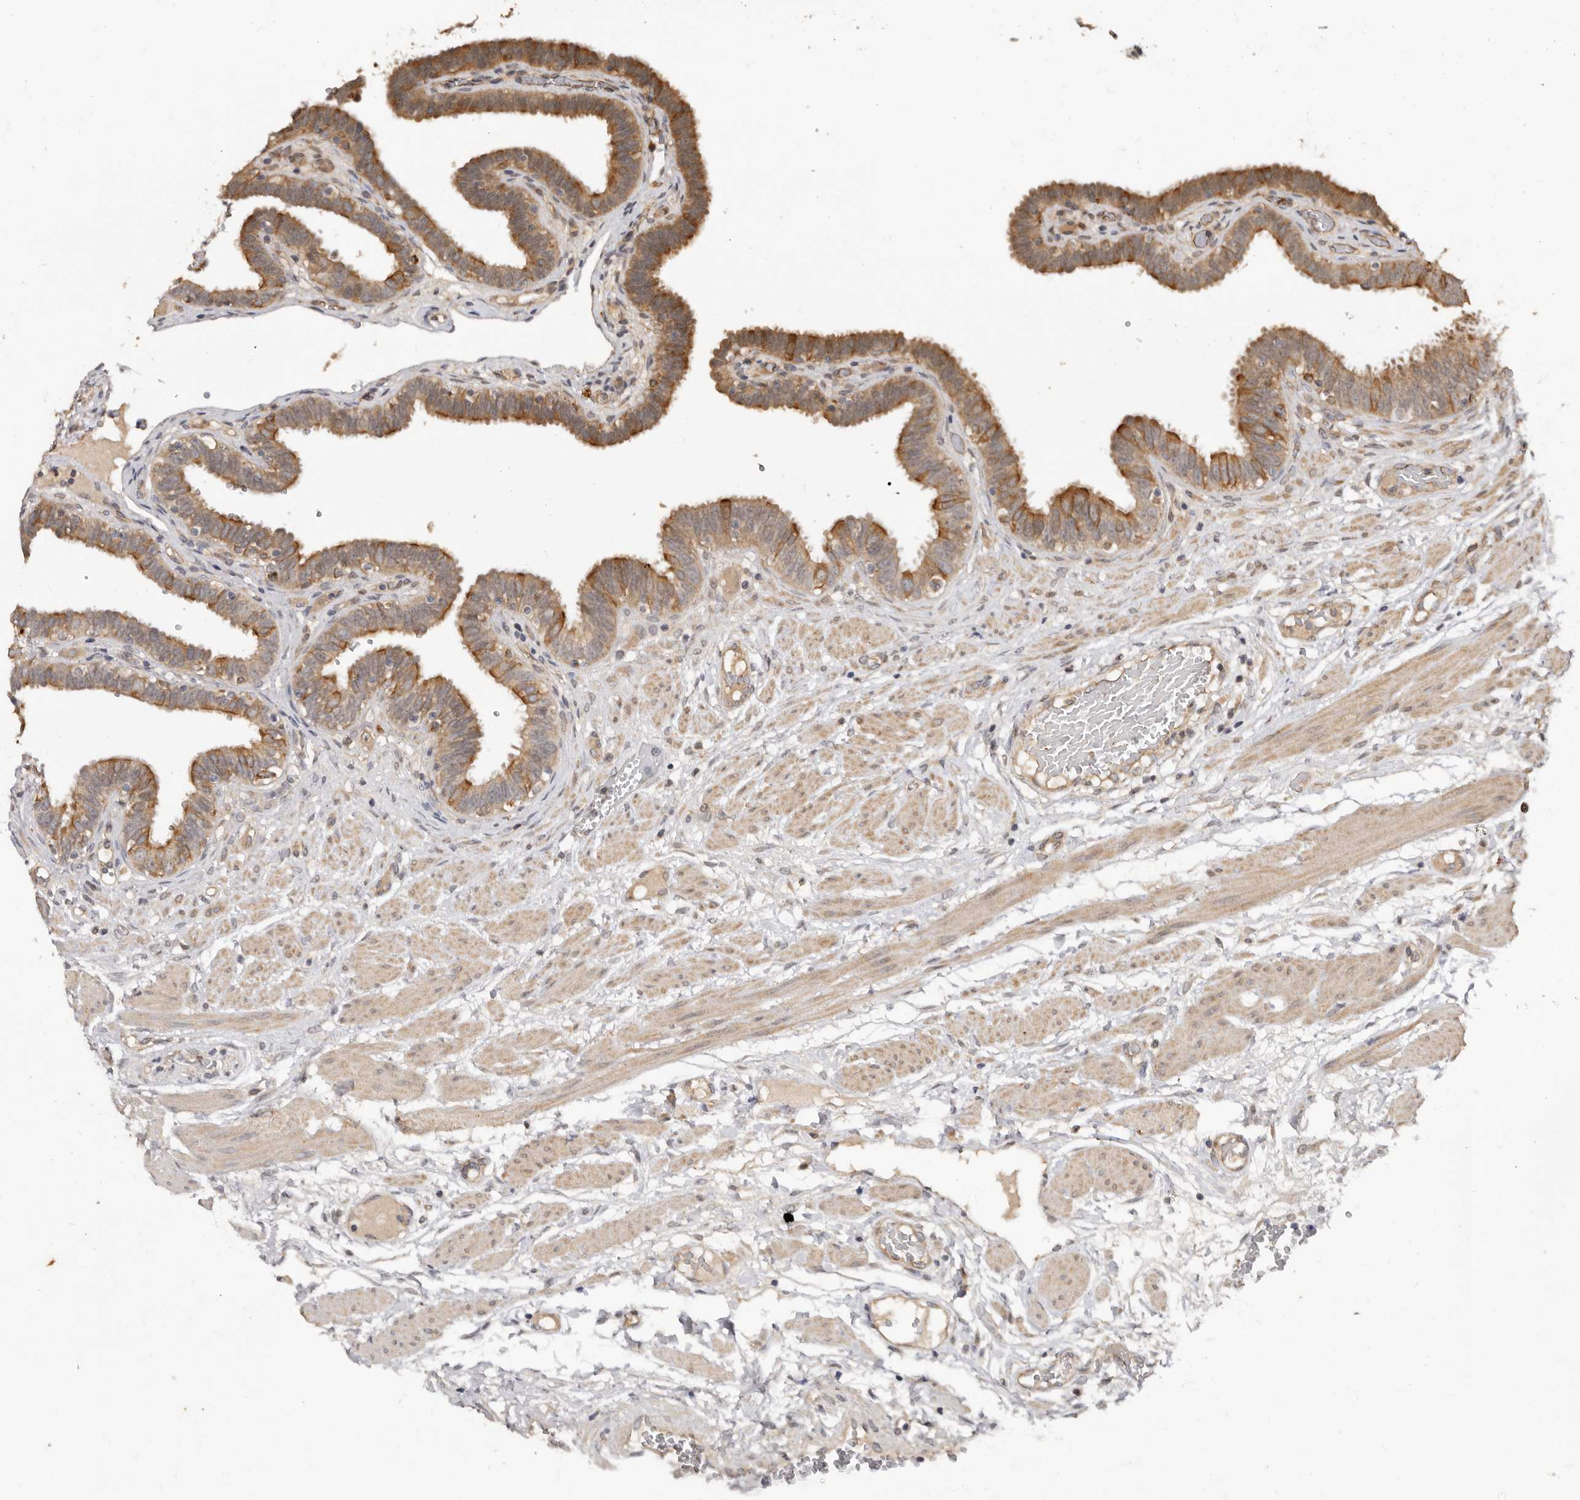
{"staining": {"intensity": "moderate", "quantity": ">75%", "location": "cytoplasmic/membranous"}, "tissue": "fallopian tube", "cell_type": "Glandular cells", "image_type": "normal", "snomed": [{"axis": "morphology", "description": "Normal tissue, NOS"}, {"axis": "topography", "description": "Fallopian tube"}, {"axis": "topography", "description": "Placenta"}], "caption": "The micrograph demonstrates a brown stain indicating the presence of a protein in the cytoplasmic/membranous of glandular cells in fallopian tube. (brown staining indicates protein expression, while blue staining denotes nuclei).", "gene": "RSPO2", "patient": {"sex": "female", "age": 32}}